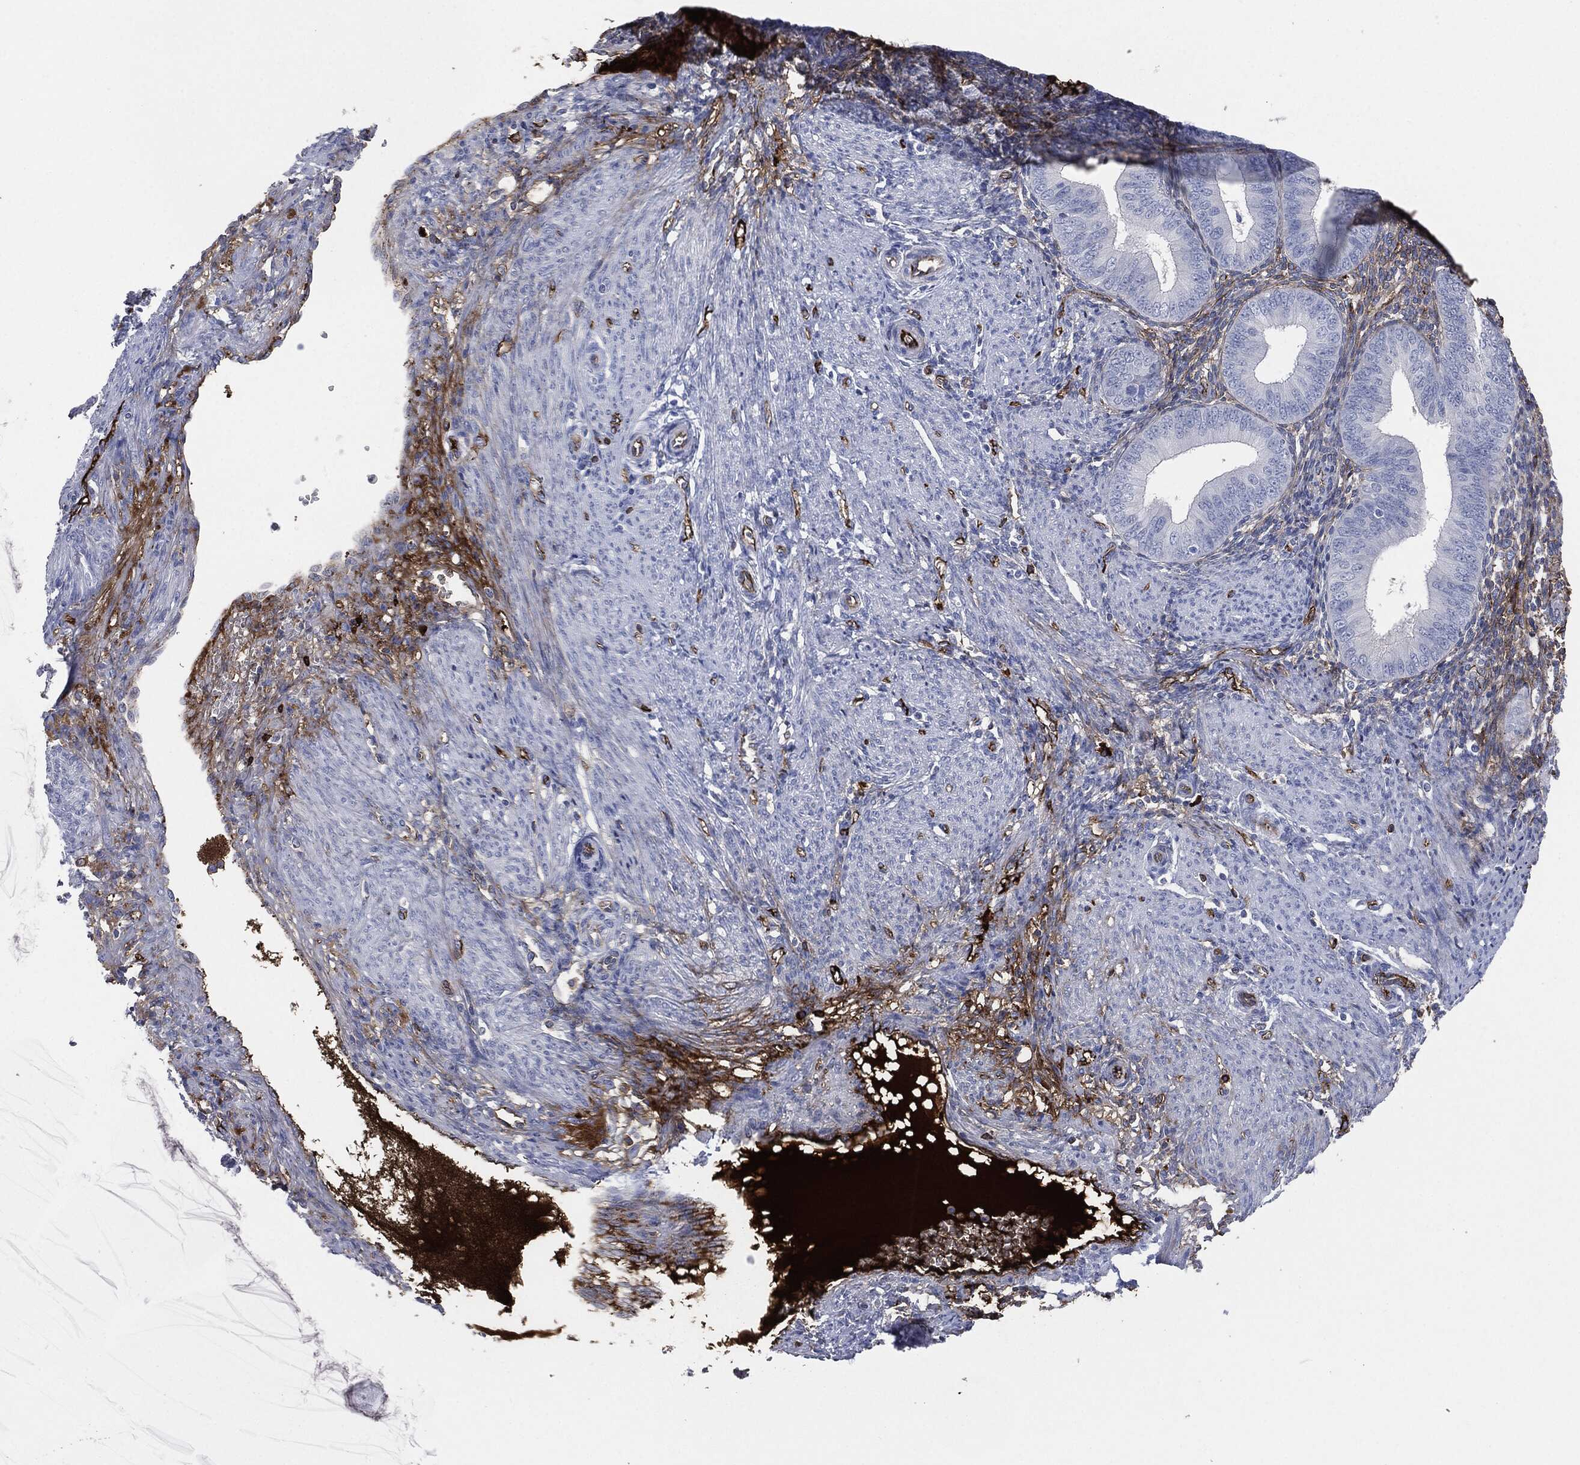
{"staining": {"intensity": "moderate", "quantity": "25%-75%", "location": "cytoplasmic/membranous"}, "tissue": "endometrium", "cell_type": "Cells in endometrial stroma", "image_type": "normal", "snomed": [{"axis": "morphology", "description": "Normal tissue, NOS"}, {"axis": "topography", "description": "Endometrium"}], "caption": "This micrograph demonstrates normal endometrium stained with immunohistochemistry to label a protein in brown. The cytoplasmic/membranous of cells in endometrial stroma show moderate positivity for the protein. Nuclei are counter-stained blue.", "gene": "APOB", "patient": {"sex": "female", "age": 39}}